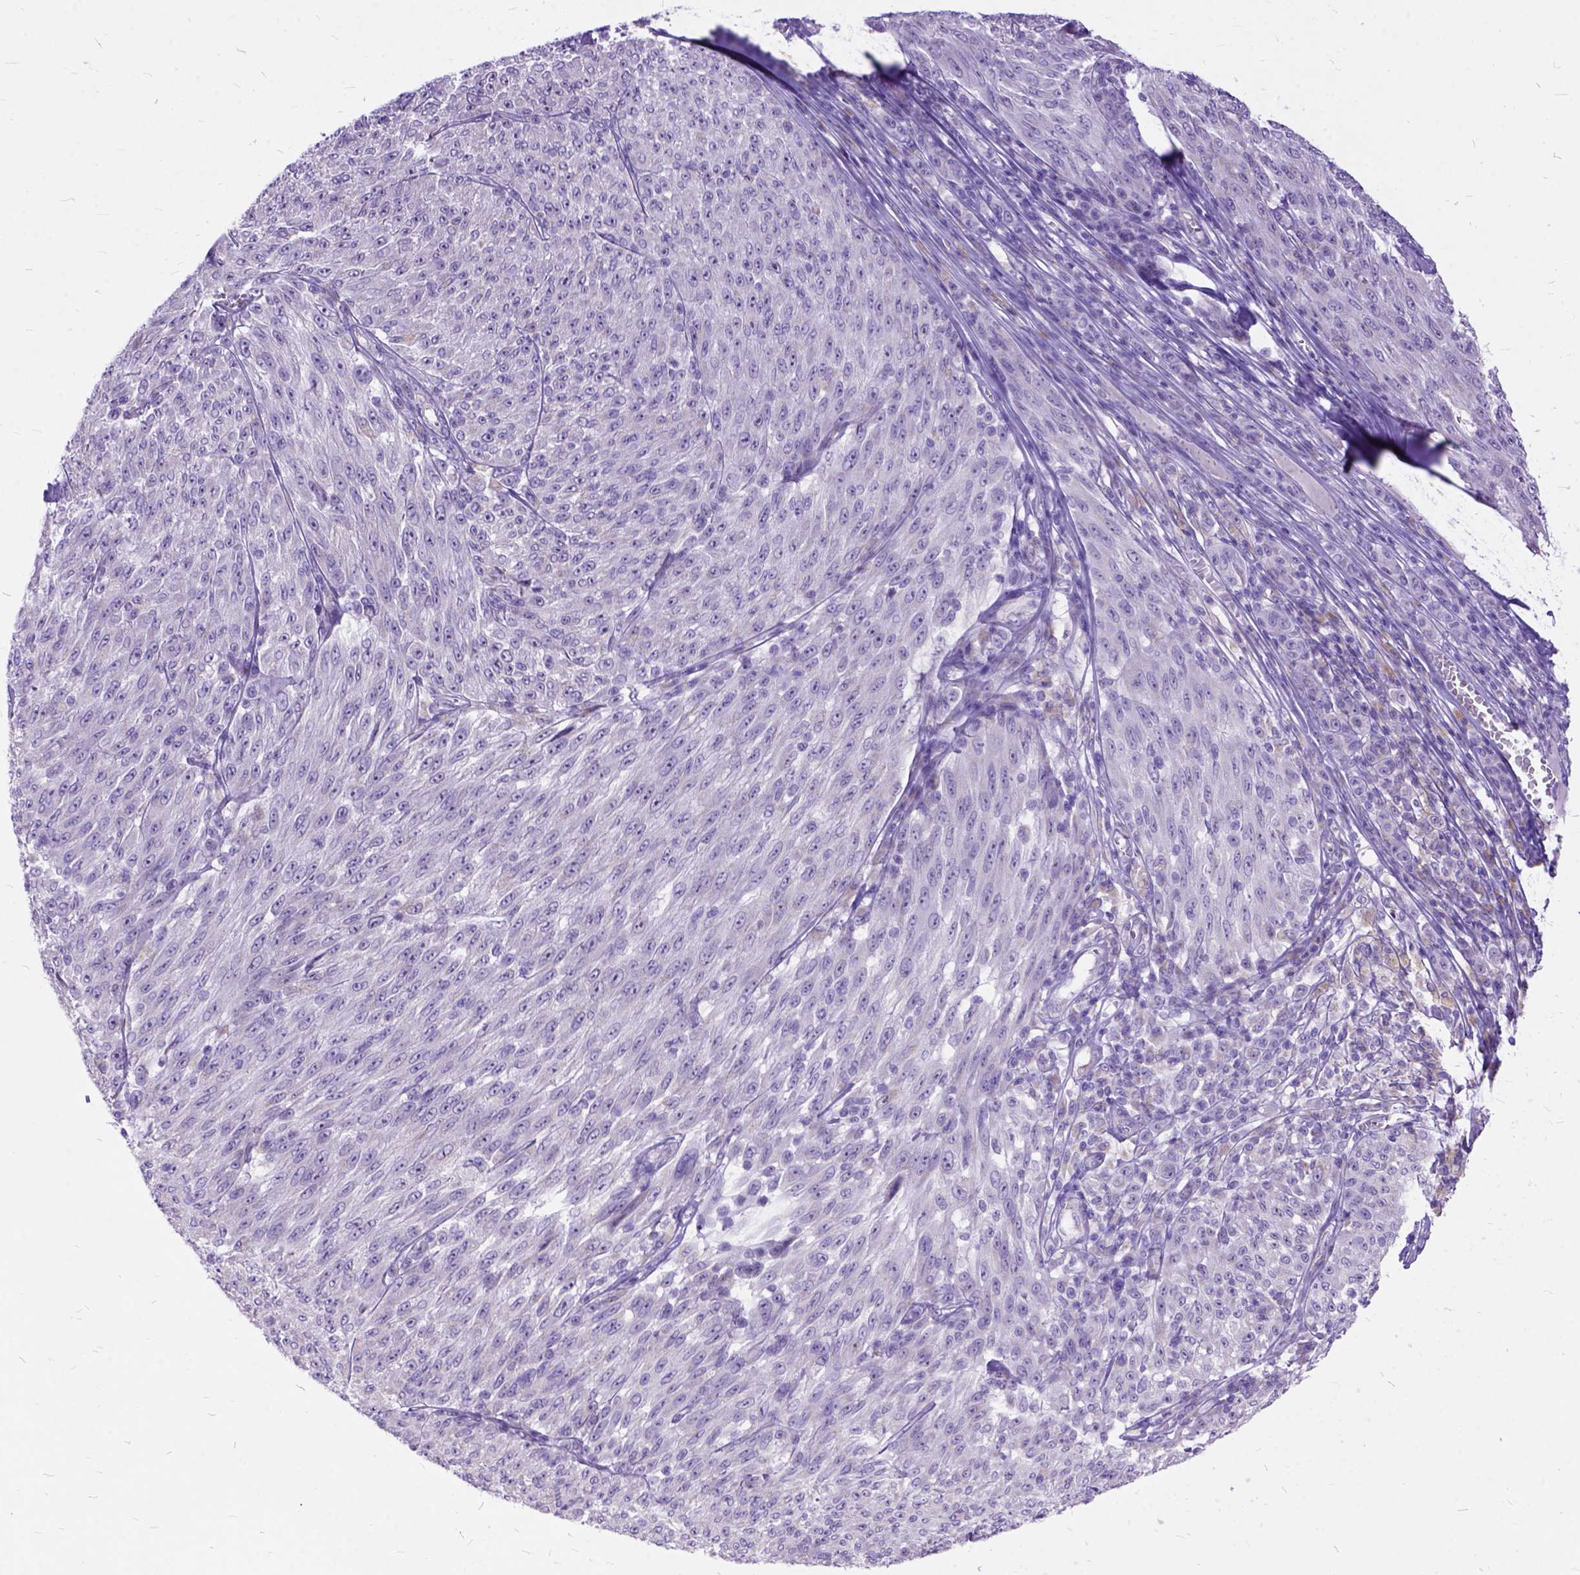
{"staining": {"intensity": "negative", "quantity": "none", "location": "none"}, "tissue": "melanoma", "cell_type": "Tumor cells", "image_type": "cancer", "snomed": [{"axis": "morphology", "description": "Malignant melanoma, NOS"}, {"axis": "topography", "description": "Skin"}], "caption": "An image of human melanoma is negative for staining in tumor cells.", "gene": "CTAG2", "patient": {"sex": "male", "age": 85}}